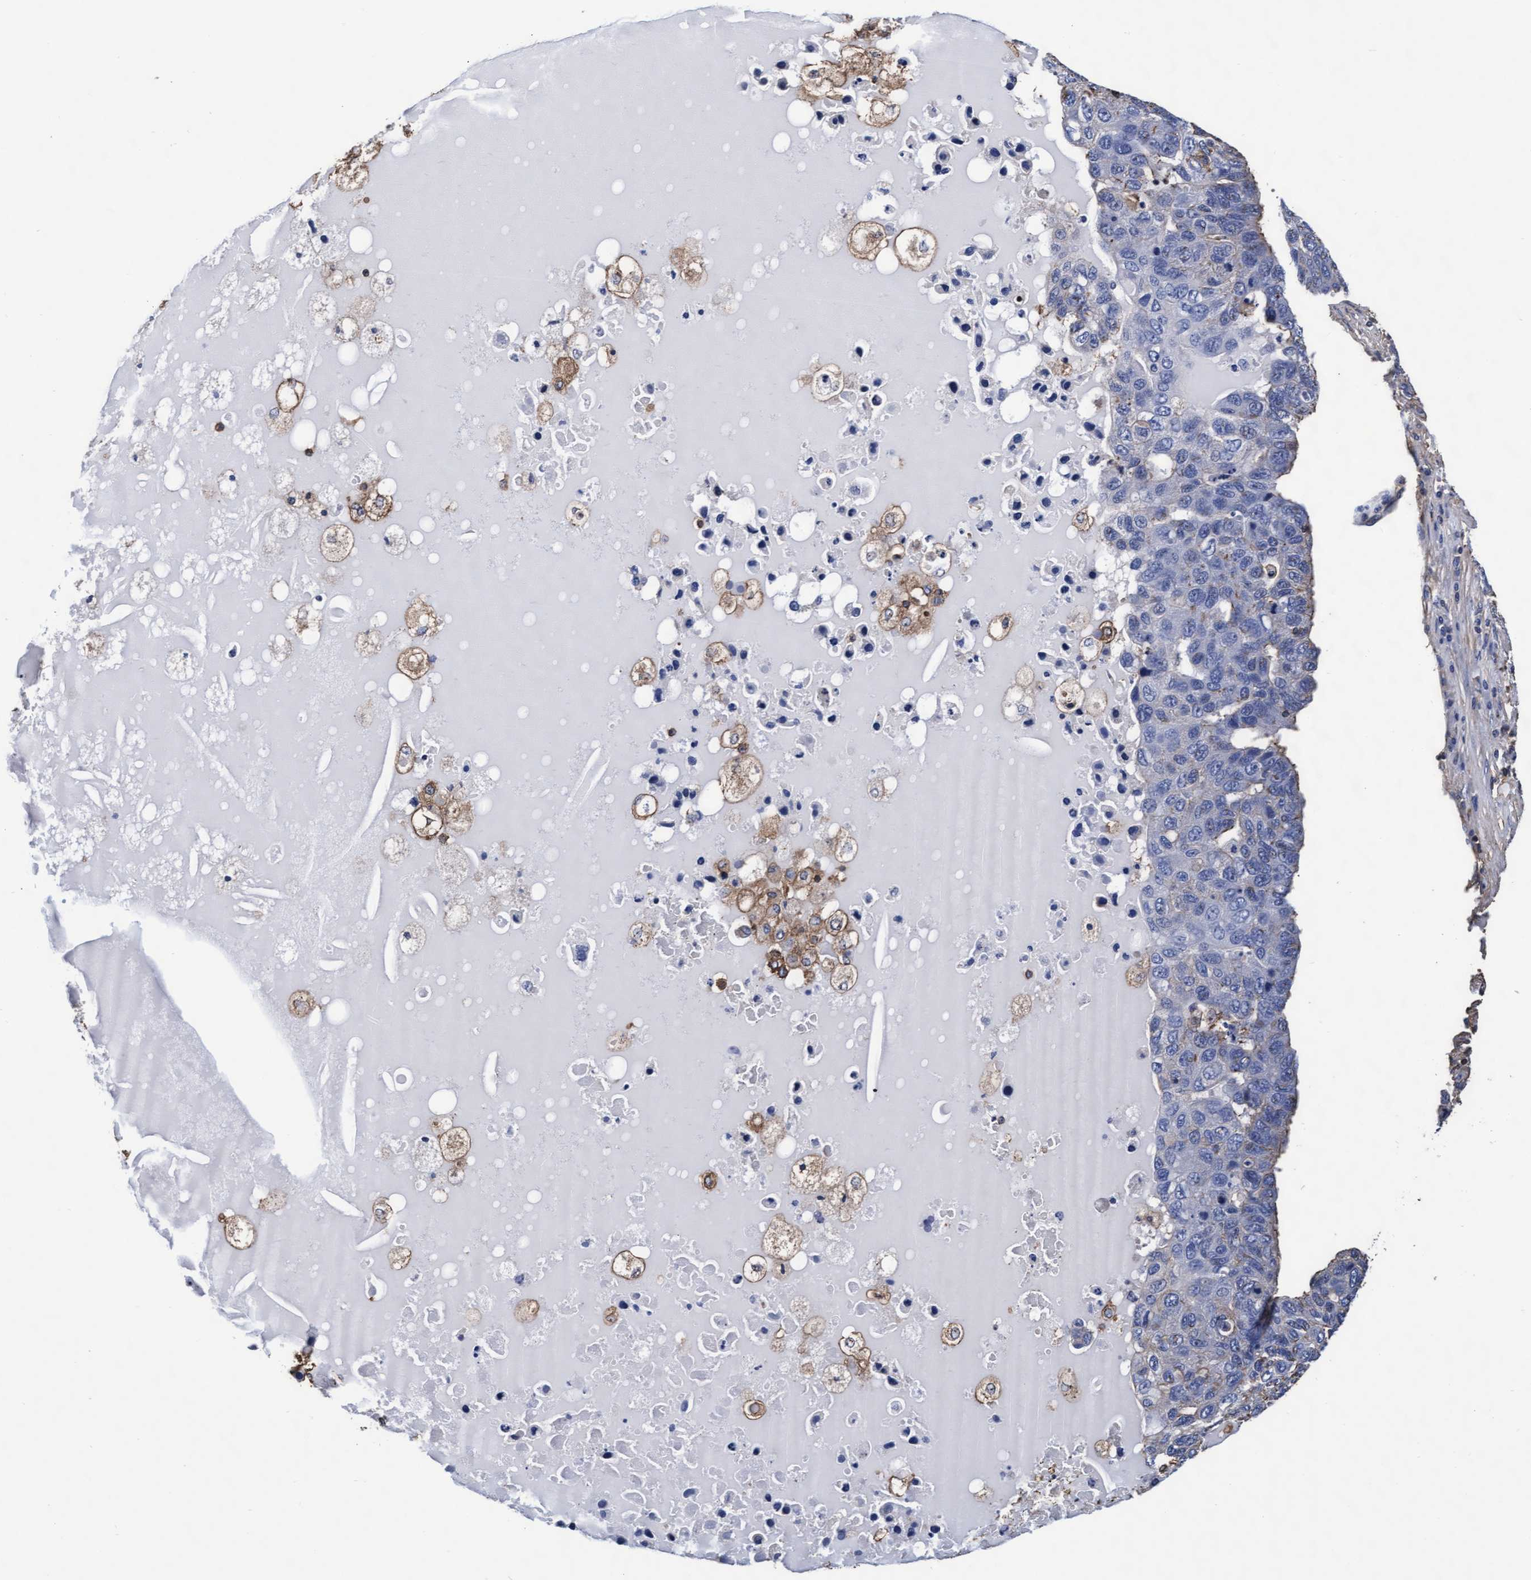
{"staining": {"intensity": "negative", "quantity": "none", "location": "none"}, "tissue": "pancreatic cancer", "cell_type": "Tumor cells", "image_type": "cancer", "snomed": [{"axis": "morphology", "description": "Adenocarcinoma, NOS"}, {"axis": "topography", "description": "Pancreas"}], "caption": "Tumor cells show no significant staining in pancreatic adenocarcinoma. (DAB IHC visualized using brightfield microscopy, high magnification).", "gene": "GRHPR", "patient": {"sex": "female", "age": 61}}